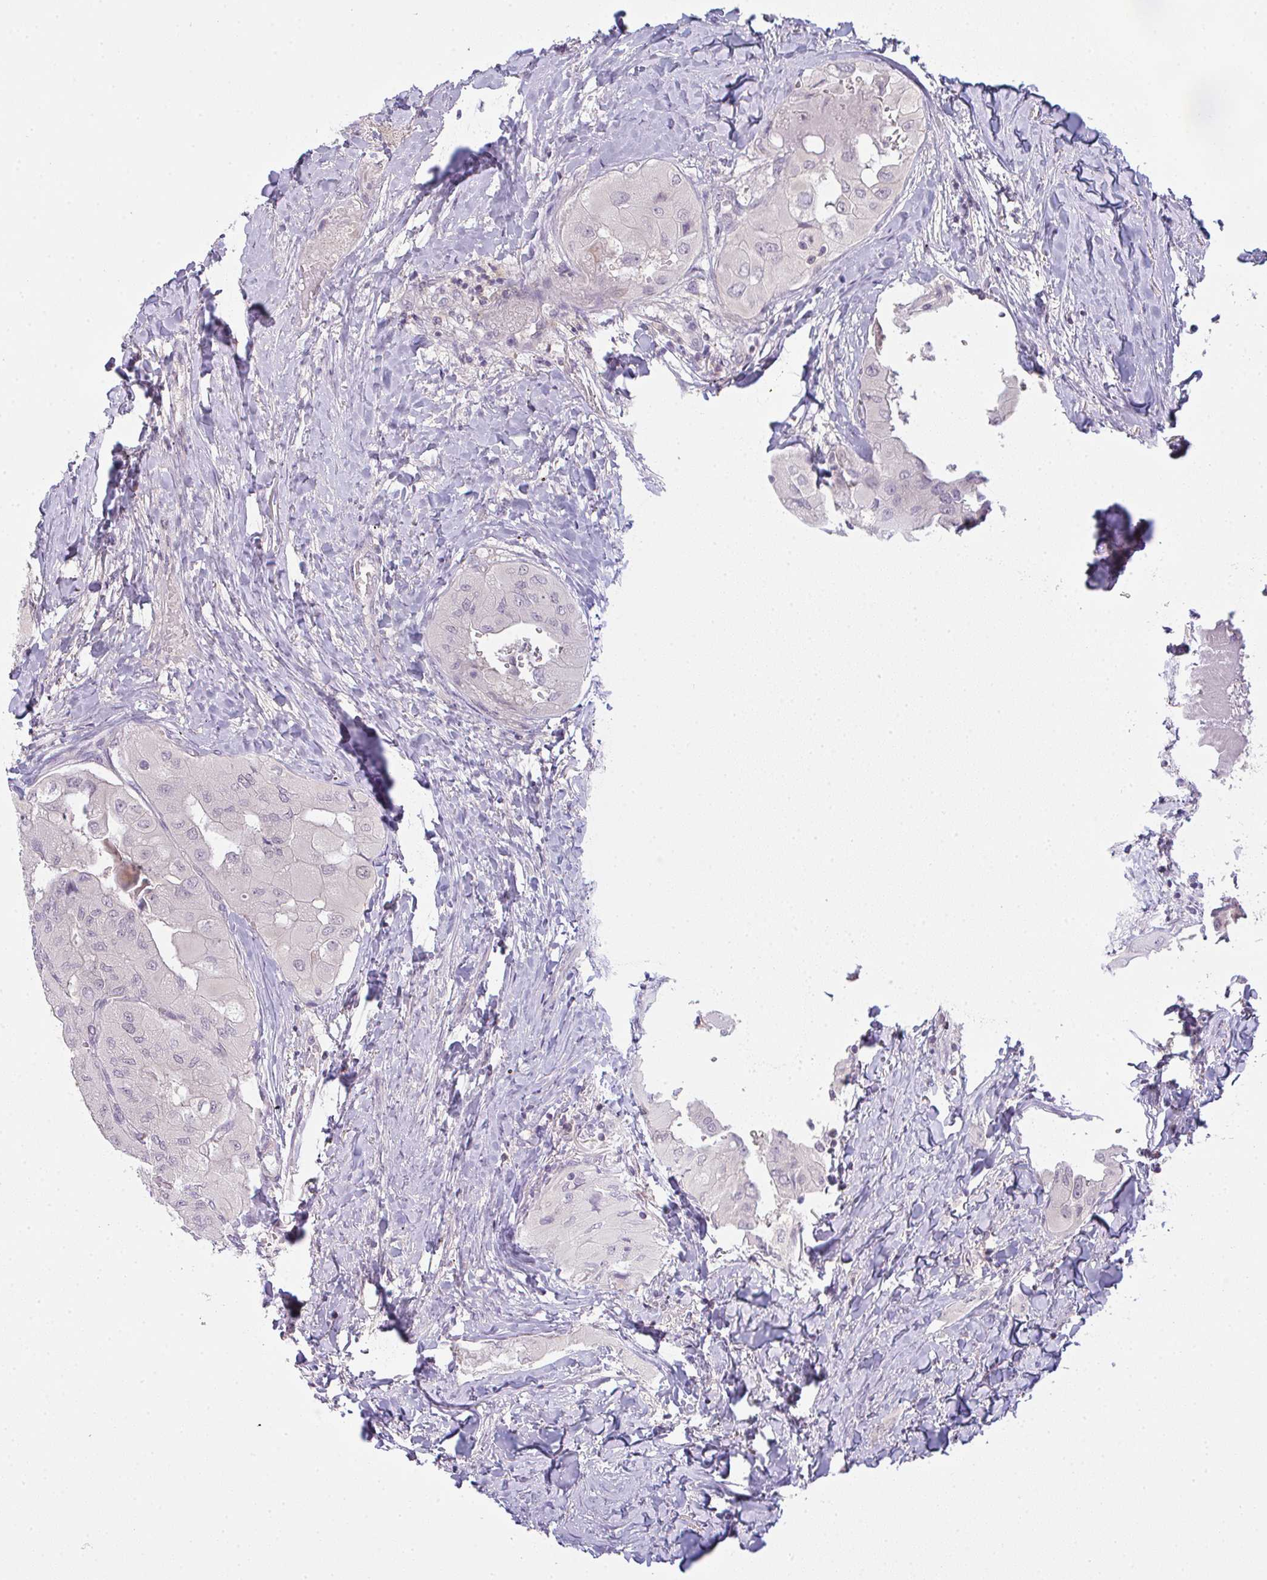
{"staining": {"intensity": "negative", "quantity": "none", "location": "none"}, "tissue": "thyroid cancer", "cell_type": "Tumor cells", "image_type": "cancer", "snomed": [{"axis": "morphology", "description": "Normal tissue, NOS"}, {"axis": "morphology", "description": "Papillary adenocarcinoma, NOS"}, {"axis": "topography", "description": "Thyroid gland"}], "caption": "Protein analysis of thyroid cancer shows no significant positivity in tumor cells. (DAB immunohistochemistry with hematoxylin counter stain).", "gene": "CSE1L", "patient": {"sex": "female", "age": 59}}